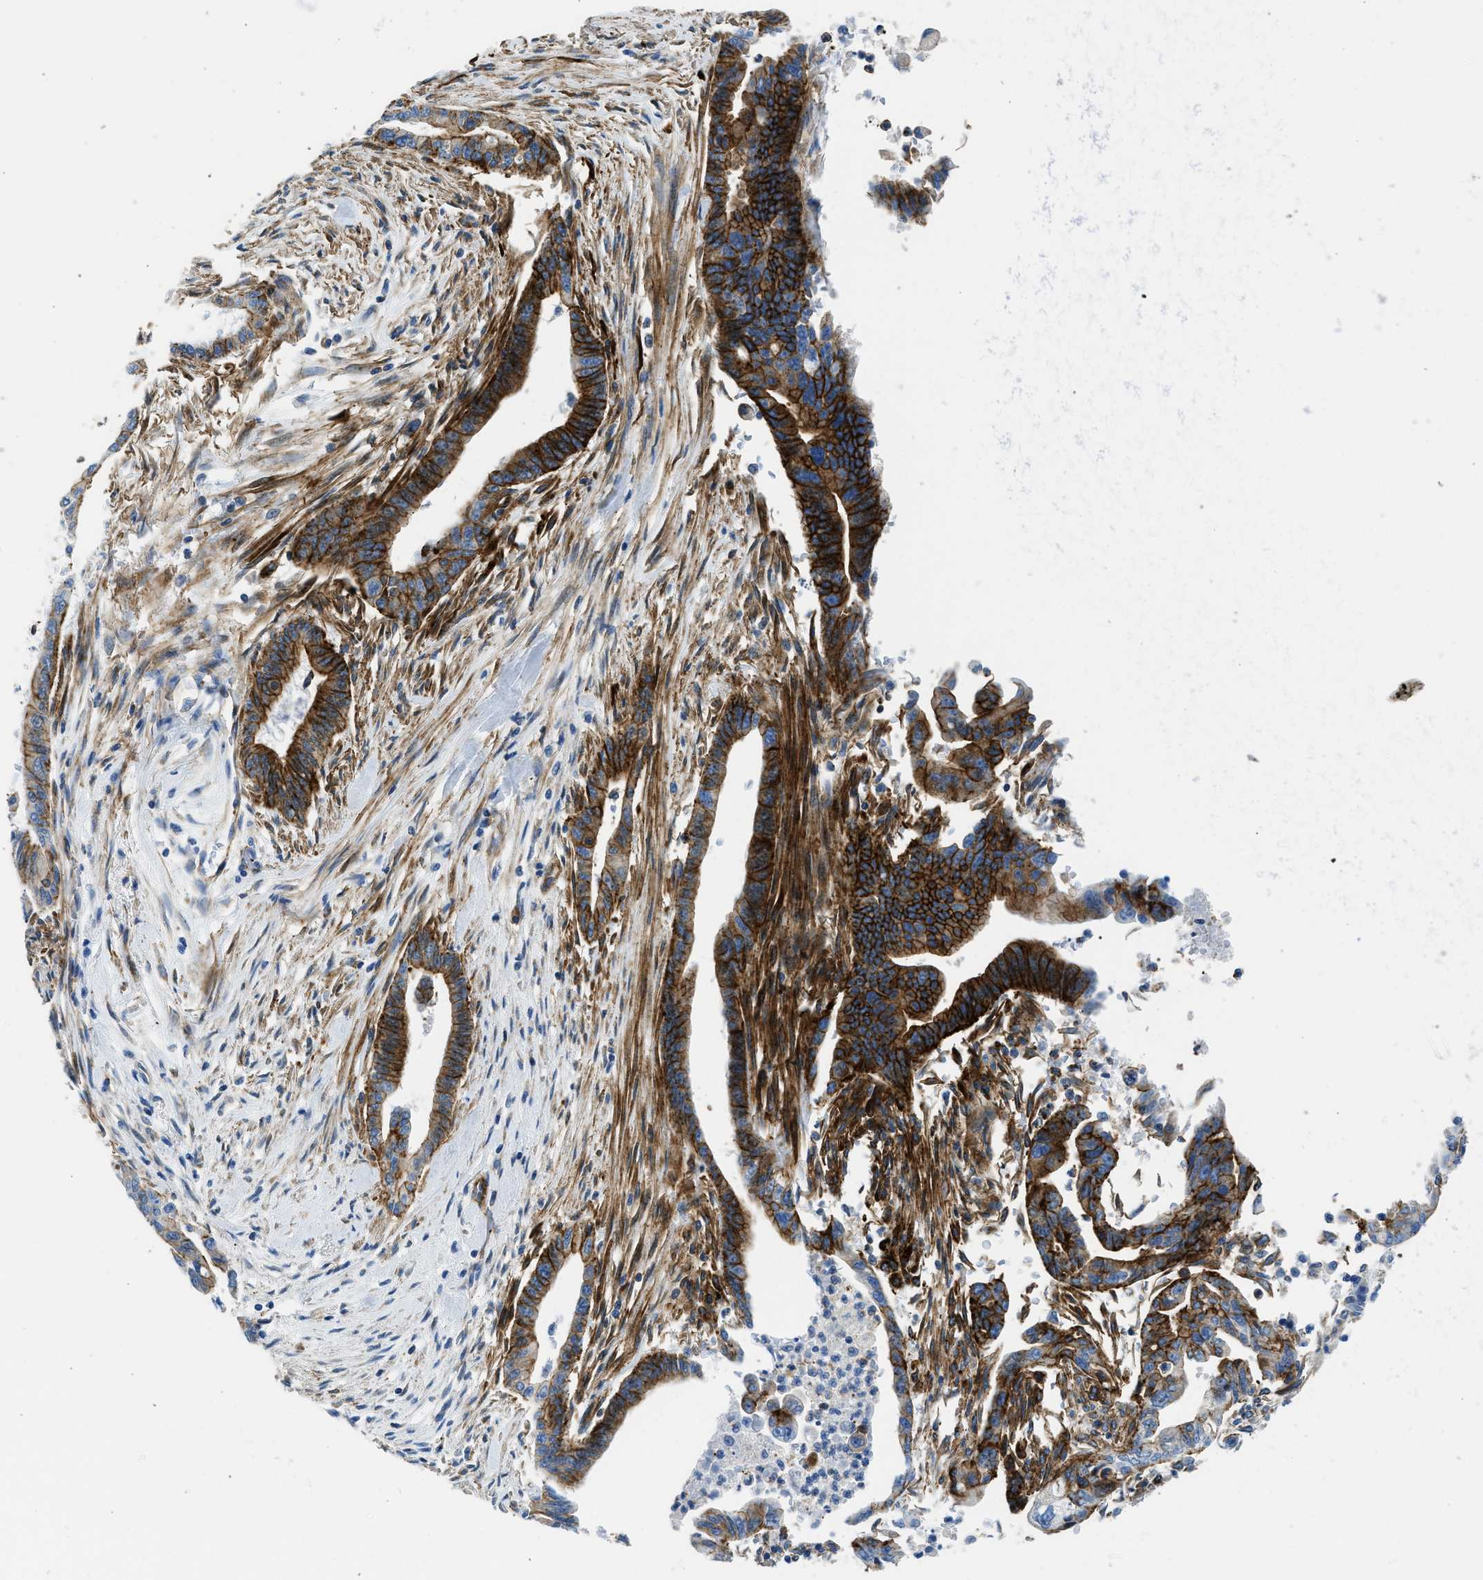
{"staining": {"intensity": "strong", "quantity": ">75%", "location": "cytoplasmic/membranous"}, "tissue": "pancreatic cancer", "cell_type": "Tumor cells", "image_type": "cancer", "snomed": [{"axis": "morphology", "description": "Adenocarcinoma, NOS"}, {"axis": "topography", "description": "Pancreas"}], "caption": "IHC photomicrograph of adenocarcinoma (pancreatic) stained for a protein (brown), which reveals high levels of strong cytoplasmic/membranous positivity in about >75% of tumor cells.", "gene": "CUTA", "patient": {"sex": "male", "age": 70}}